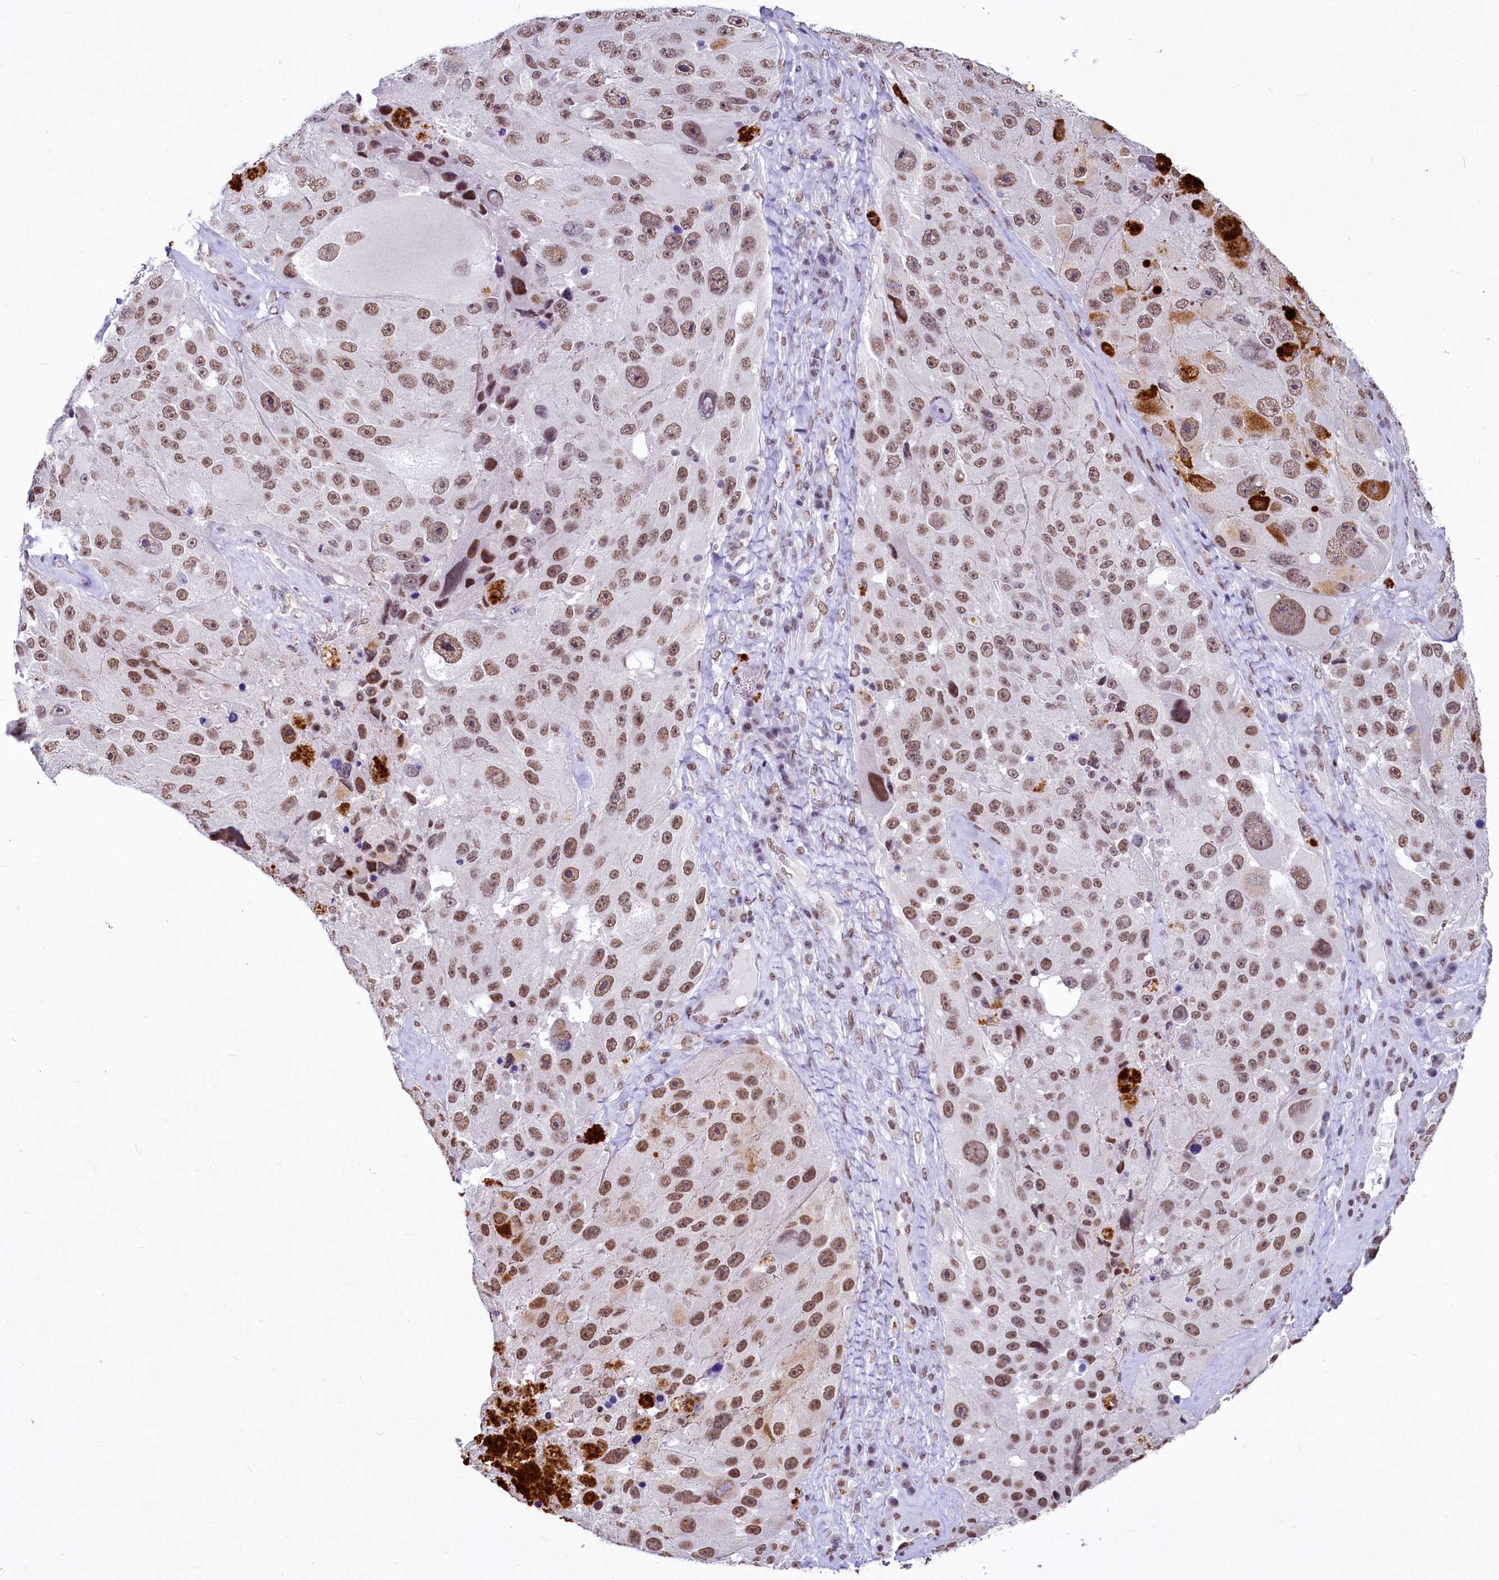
{"staining": {"intensity": "moderate", "quantity": ">75%", "location": "nuclear"}, "tissue": "melanoma", "cell_type": "Tumor cells", "image_type": "cancer", "snomed": [{"axis": "morphology", "description": "Malignant melanoma, Metastatic site"}, {"axis": "topography", "description": "Lymph node"}], "caption": "Moderate nuclear positivity is seen in approximately >75% of tumor cells in melanoma.", "gene": "PARPBP", "patient": {"sex": "male", "age": 62}}